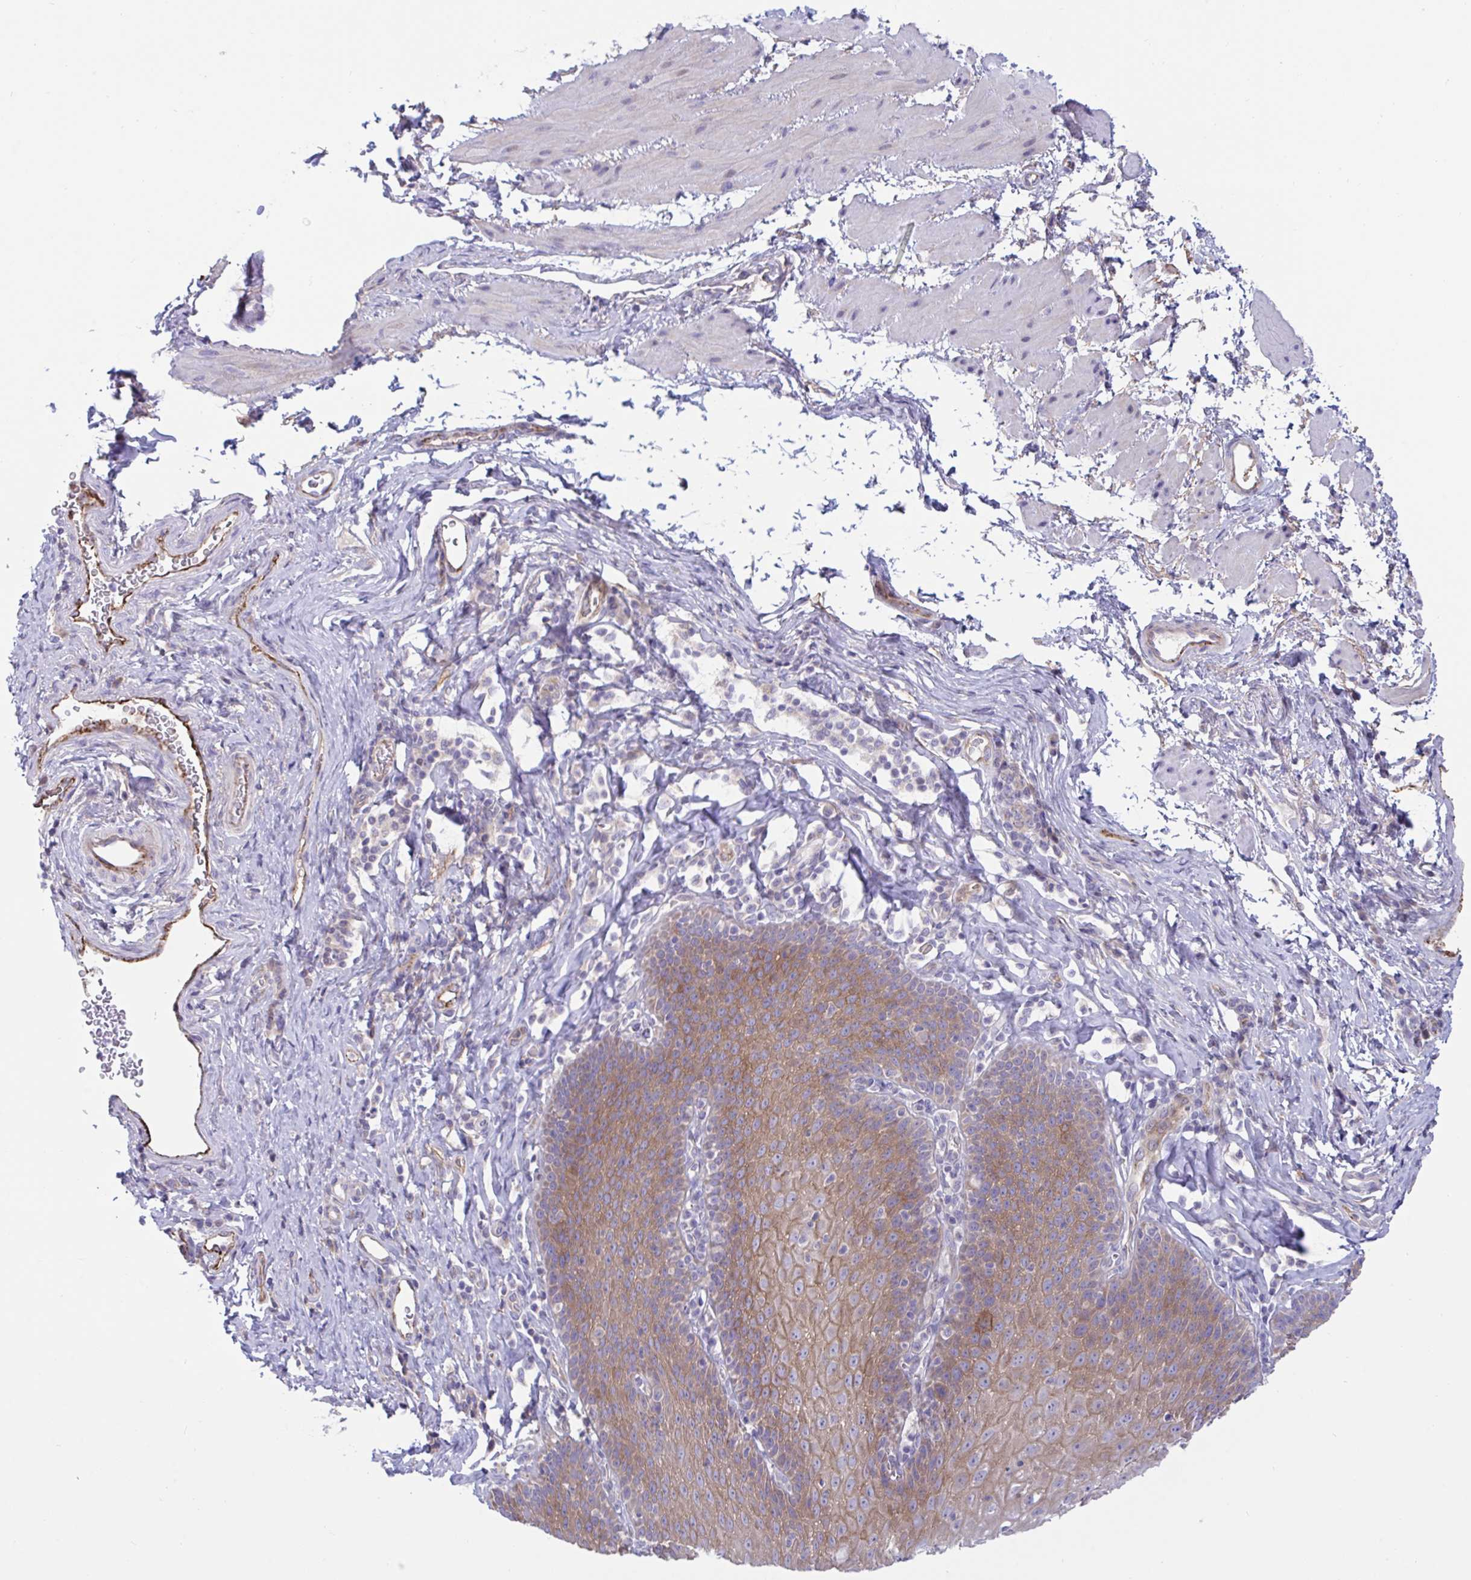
{"staining": {"intensity": "moderate", "quantity": "25%-75%", "location": "cytoplasmic/membranous"}, "tissue": "esophagus", "cell_type": "Squamous epithelial cells", "image_type": "normal", "snomed": [{"axis": "morphology", "description": "Normal tissue, NOS"}, {"axis": "topography", "description": "Esophagus"}], "caption": "Protein expression analysis of benign human esophagus reveals moderate cytoplasmic/membranous staining in about 25%-75% of squamous epithelial cells.", "gene": "IL37", "patient": {"sex": "female", "age": 61}}